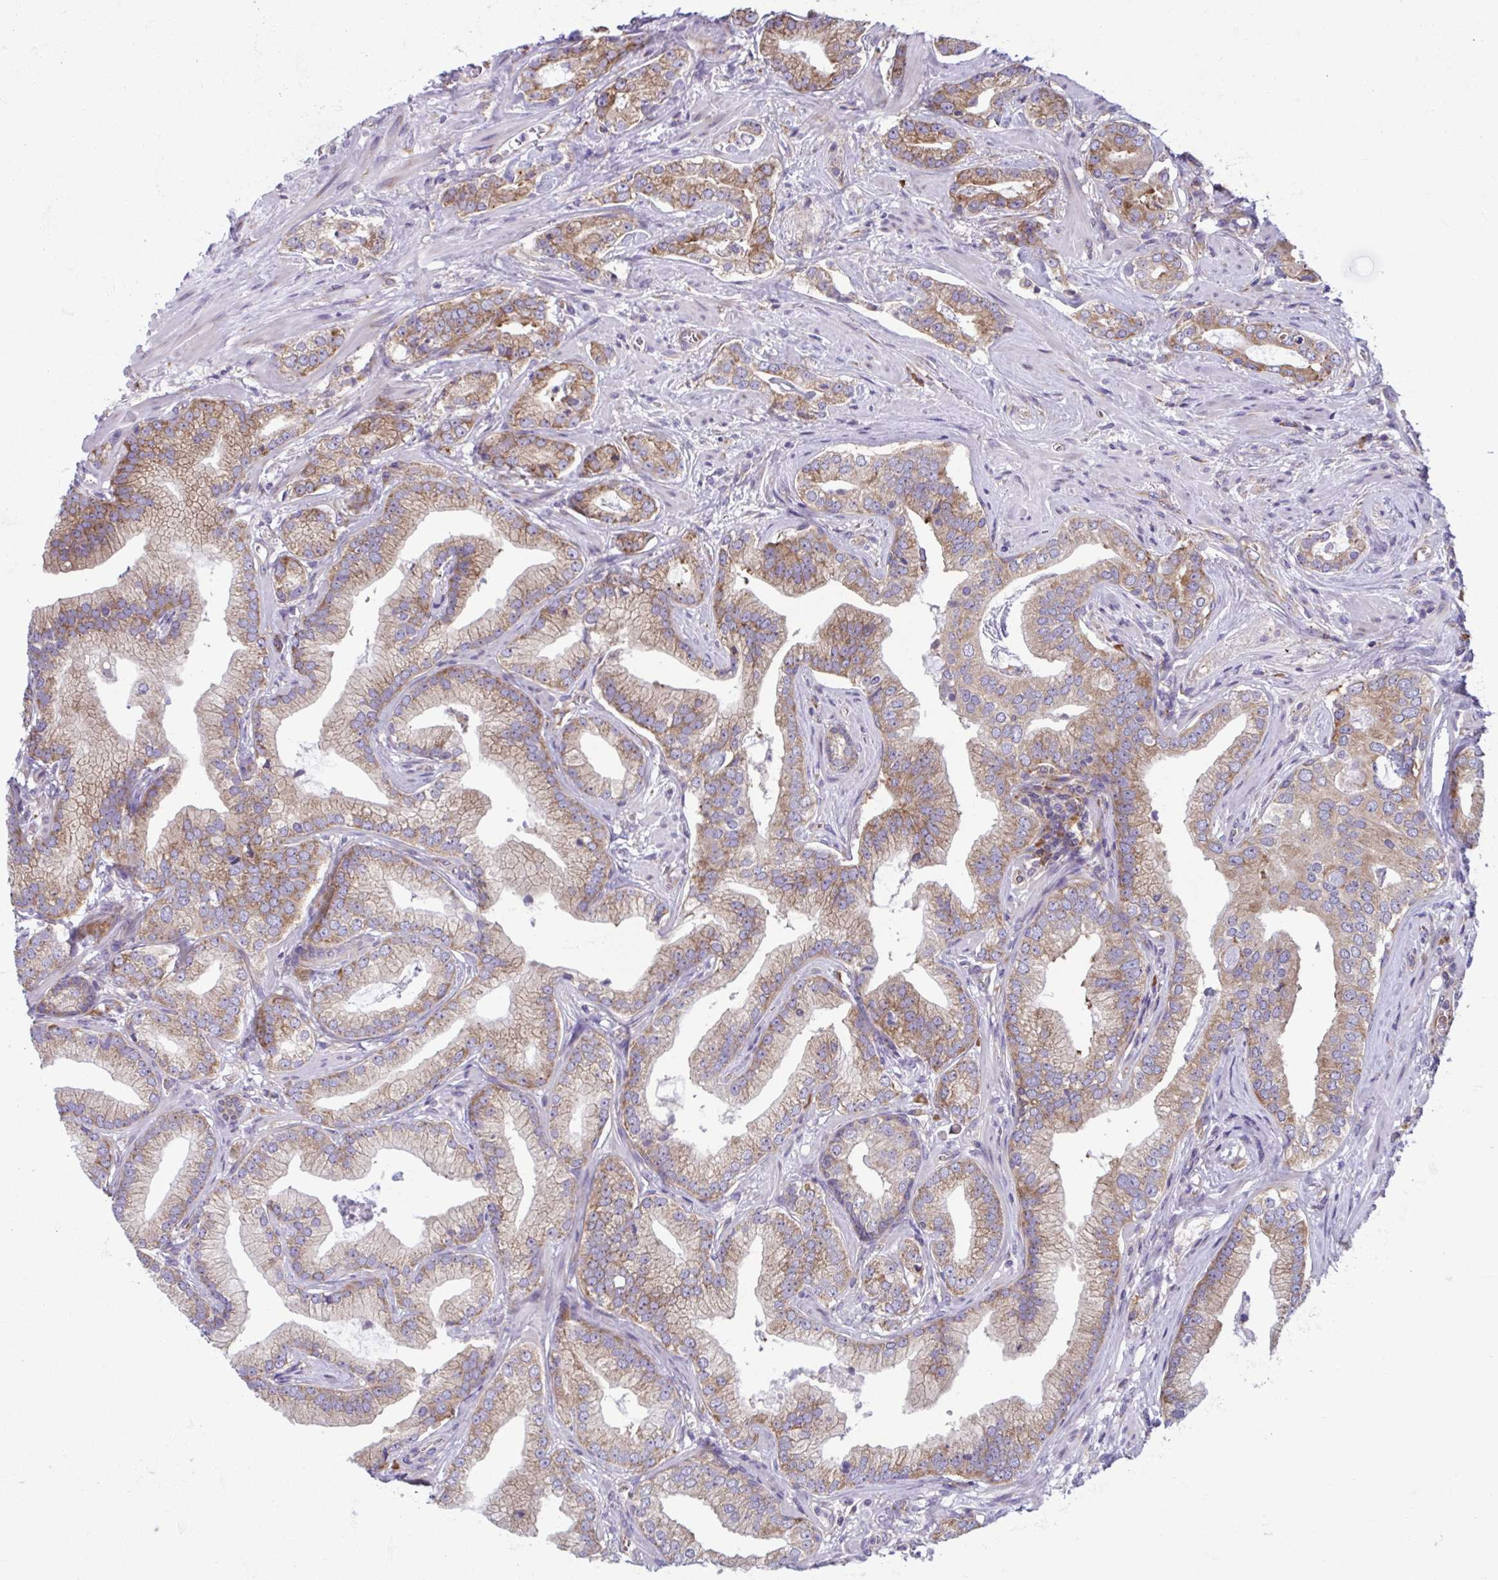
{"staining": {"intensity": "moderate", "quantity": ">75%", "location": "cytoplasmic/membranous"}, "tissue": "prostate cancer", "cell_type": "Tumor cells", "image_type": "cancer", "snomed": [{"axis": "morphology", "description": "Adenocarcinoma, Low grade"}, {"axis": "topography", "description": "Prostate"}], "caption": "Human low-grade adenocarcinoma (prostate) stained for a protein (brown) exhibits moderate cytoplasmic/membranous positive expression in approximately >75% of tumor cells.", "gene": "RPS16", "patient": {"sex": "male", "age": 62}}